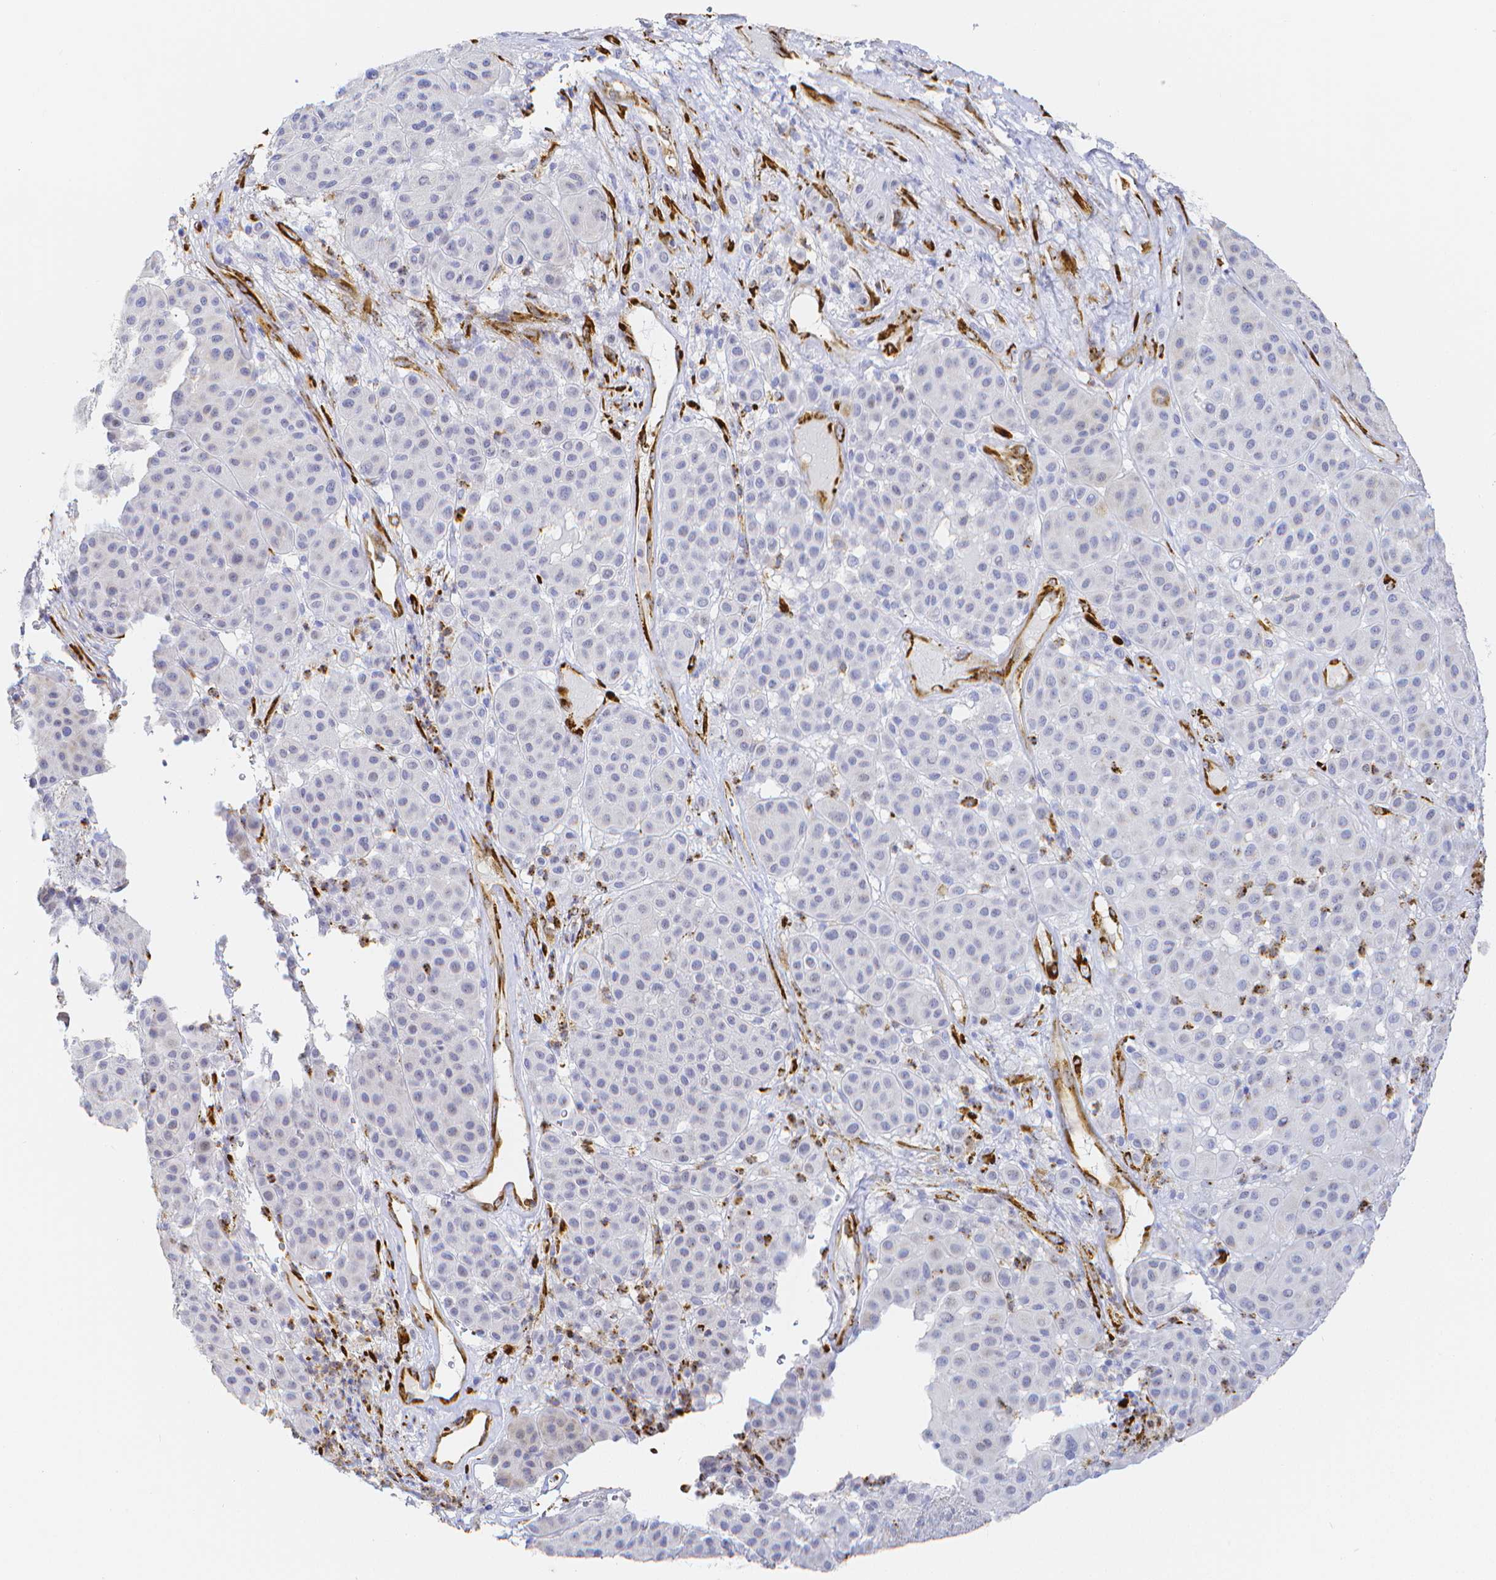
{"staining": {"intensity": "negative", "quantity": "none", "location": "none"}, "tissue": "melanoma", "cell_type": "Tumor cells", "image_type": "cancer", "snomed": [{"axis": "morphology", "description": "Malignant melanoma, Metastatic site"}, {"axis": "topography", "description": "Smooth muscle"}], "caption": "DAB immunohistochemical staining of melanoma exhibits no significant staining in tumor cells.", "gene": "SMURF1", "patient": {"sex": "male", "age": 41}}